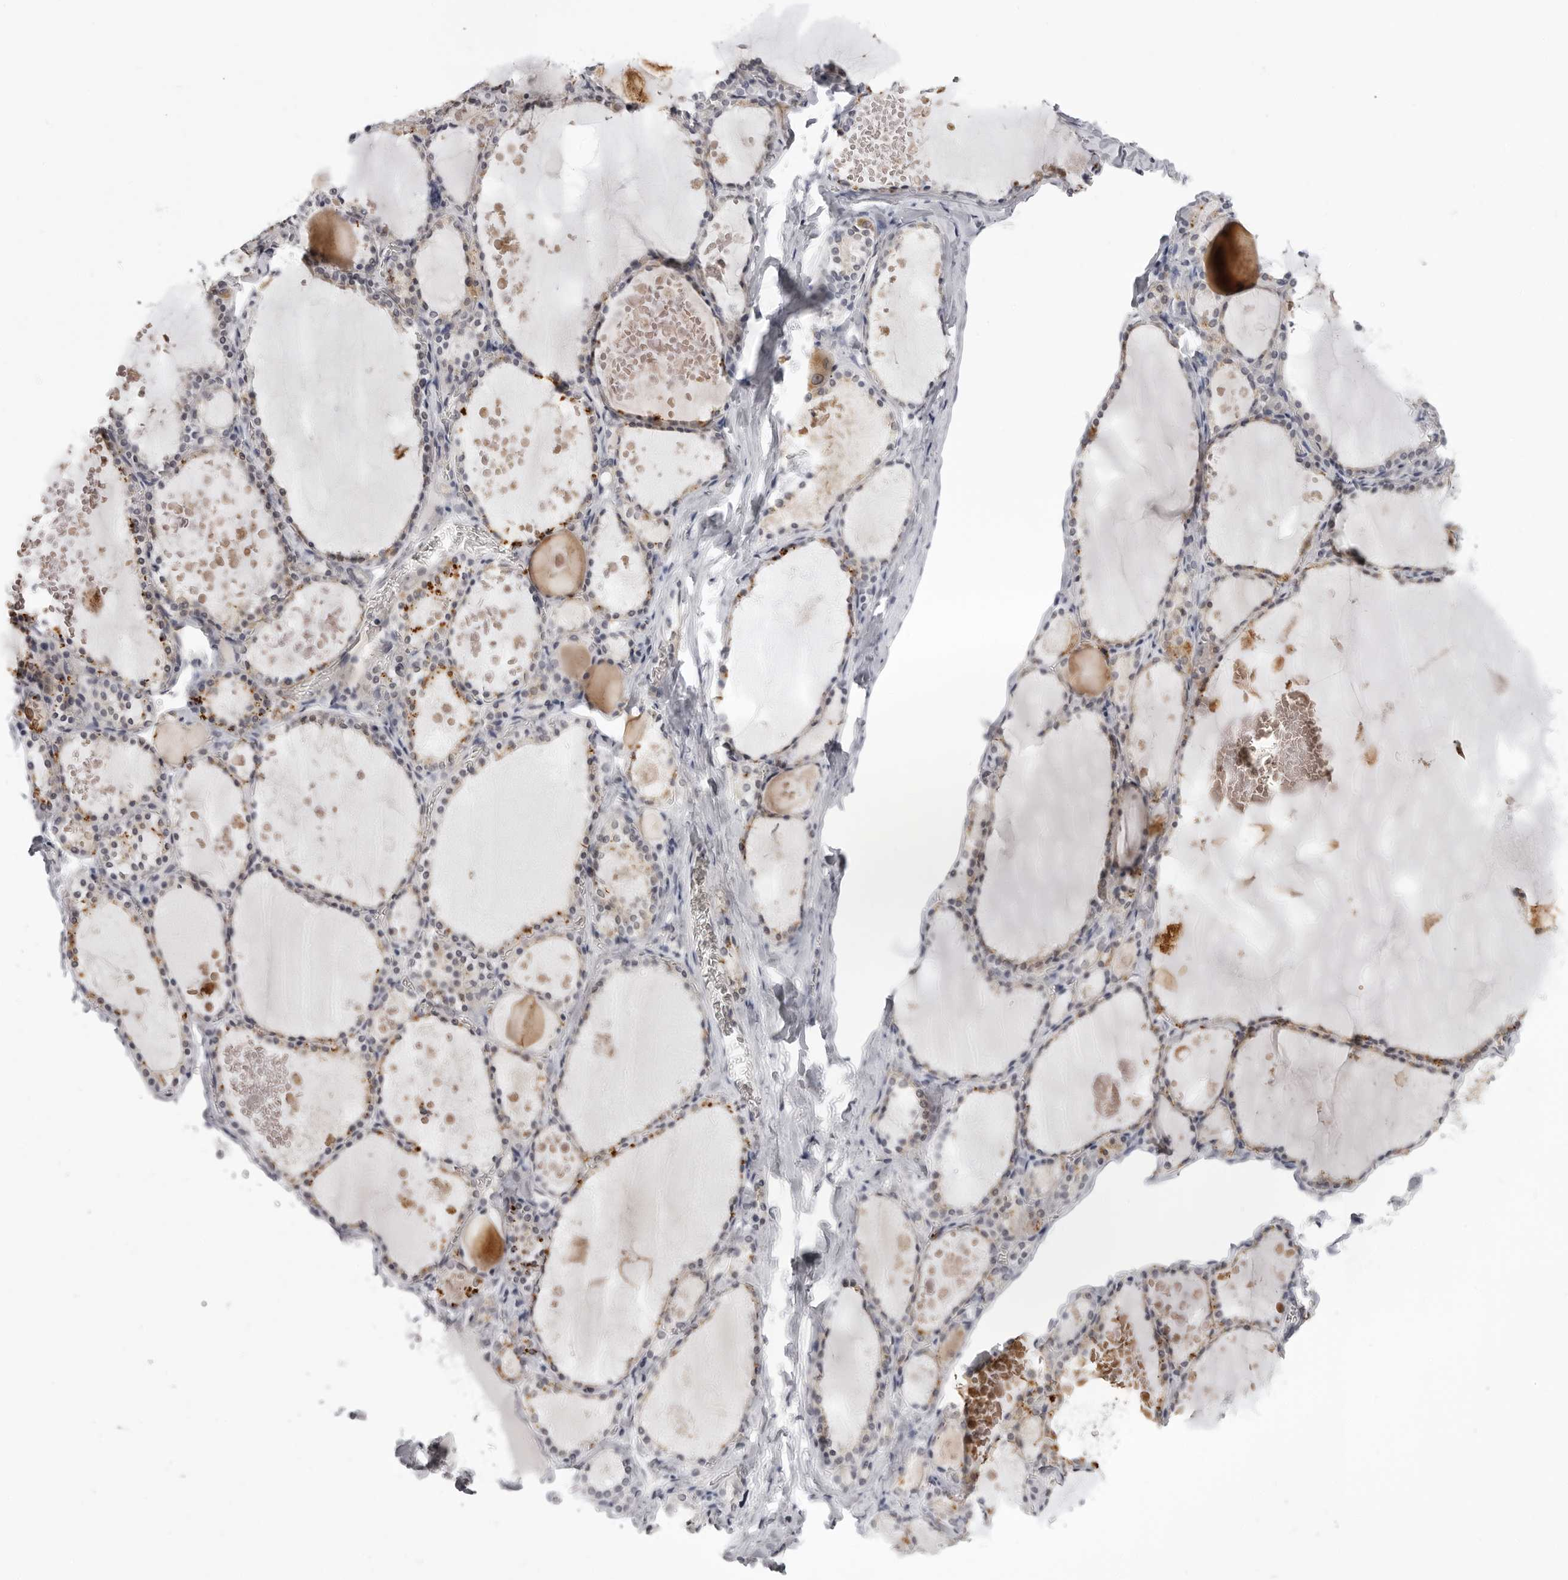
{"staining": {"intensity": "moderate", "quantity": ">75%", "location": "cytoplasmic/membranous"}, "tissue": "thyroid gland", "cell_type": "Glandular cells", "image_type": "normal", "snomed": [{"axis": "morphology", "description": "Normal tissue, NOS"}, {"axis": "topography", "description": "Thyroid gland"}], "caption": "Immunohistochemical staining of benign human thyroid gland exhibits >75% levels of moderate cytoplasmic/membranous protein expression in about >75% of glandular cells. The staining was performed using DAB (3,3'-diaminobenzidine) to visualize the protein expression in brown, while the nuclei were stained in blue with hematoxylin (Magnification: 20x).", "gene": "SUGCT", "patient": {"sex": "male", "age": 56}}